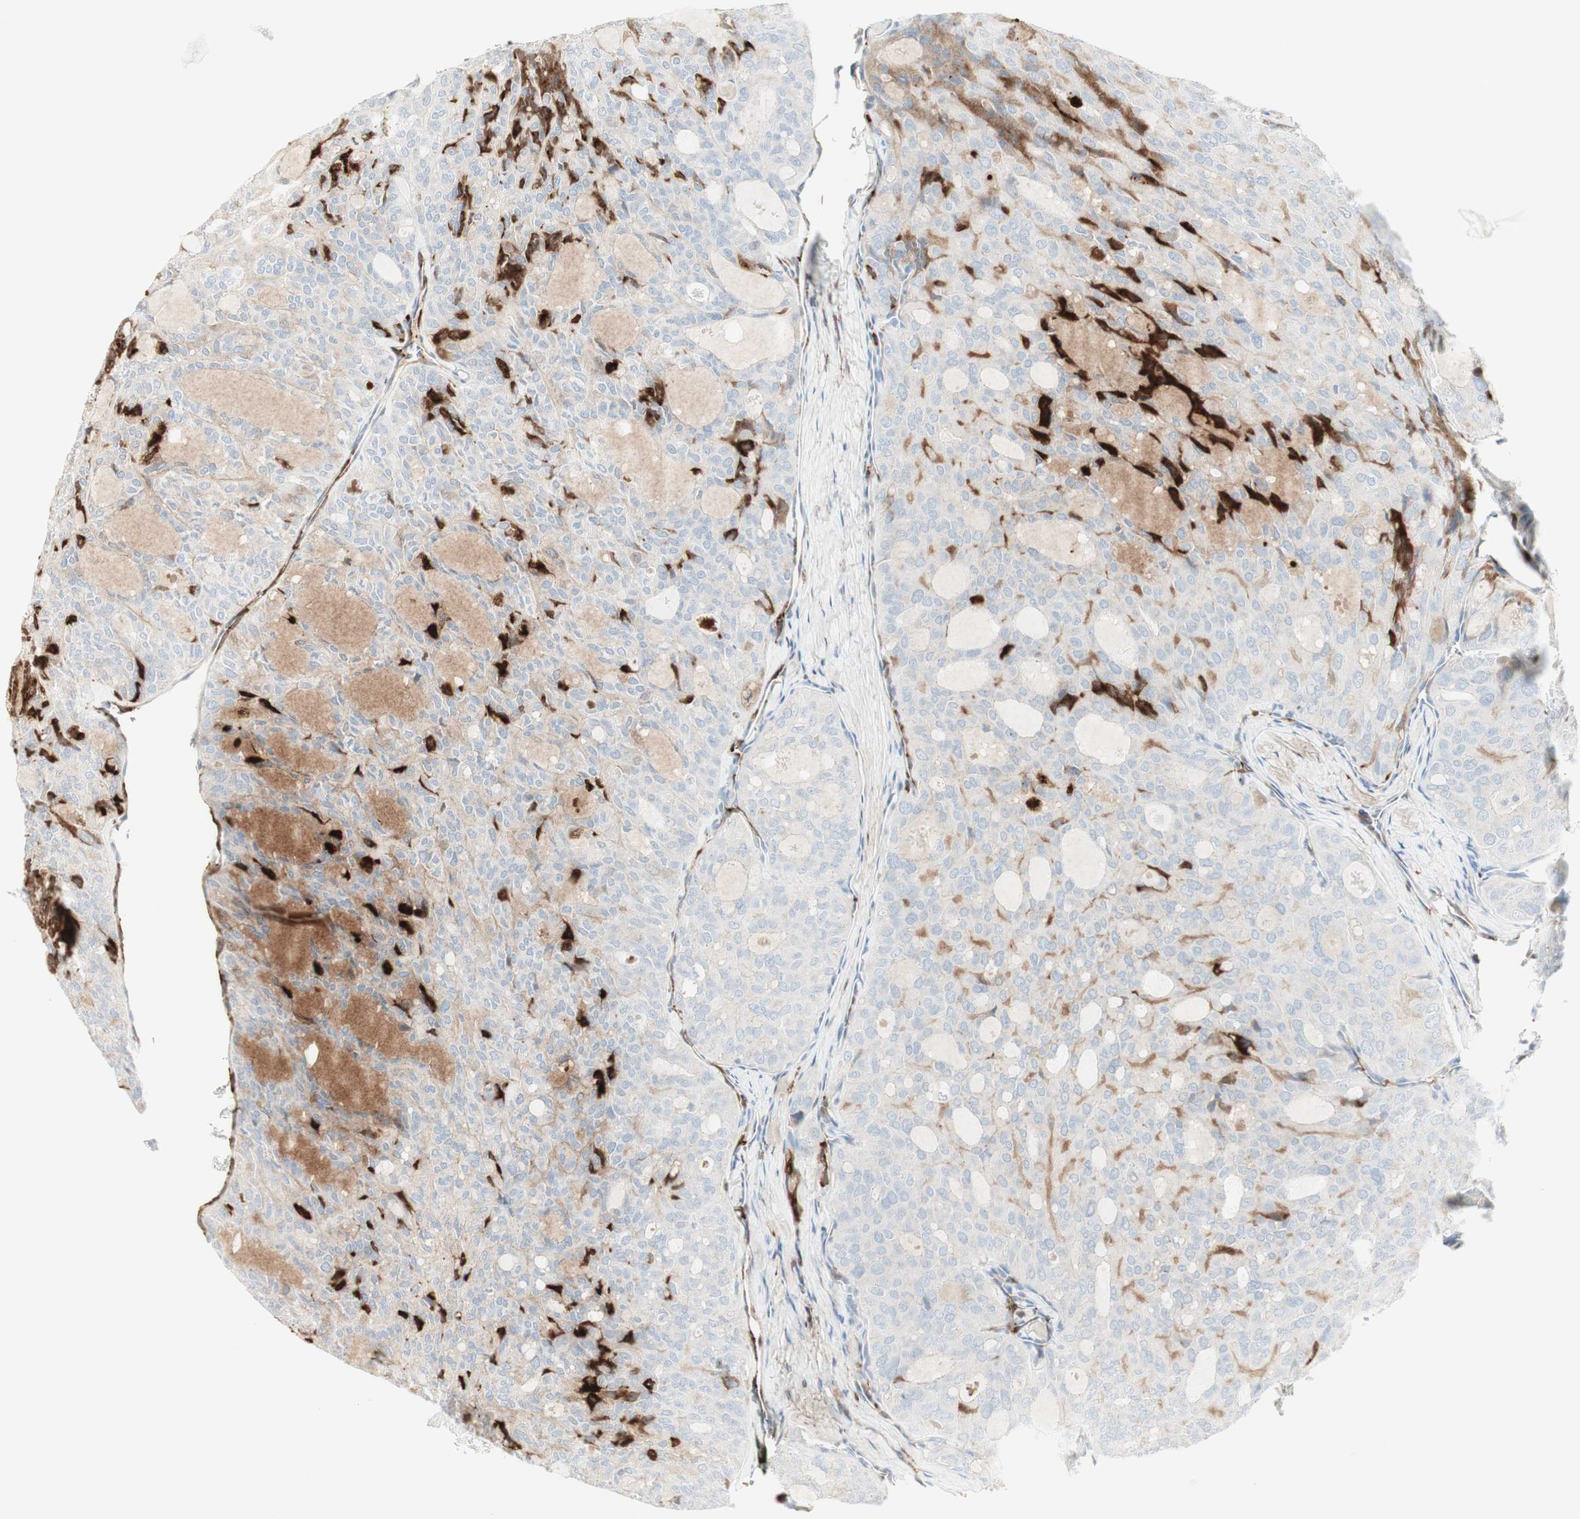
{"staining": {"intensity": "weak", "quantity": "25%-75%", "location": "cytoplasmic/membranous"}, "tissue": "thyroid cancer", "cell_type": "Tumor cells", "image_type": "cancer", "snomed": [{"axis": "morphology", "description": "Follicular adenoma carcinoma, NOS"}, {"axis": "topography", "description": "Thyroid gland"}], "caption": "The immunohistochemical stain highlights weak cytoplasmic/membranous staining in tumor cells of thyroid cancer tissue.", "gene": "MDK", "patient": {"sex": "male", "age": 75}}